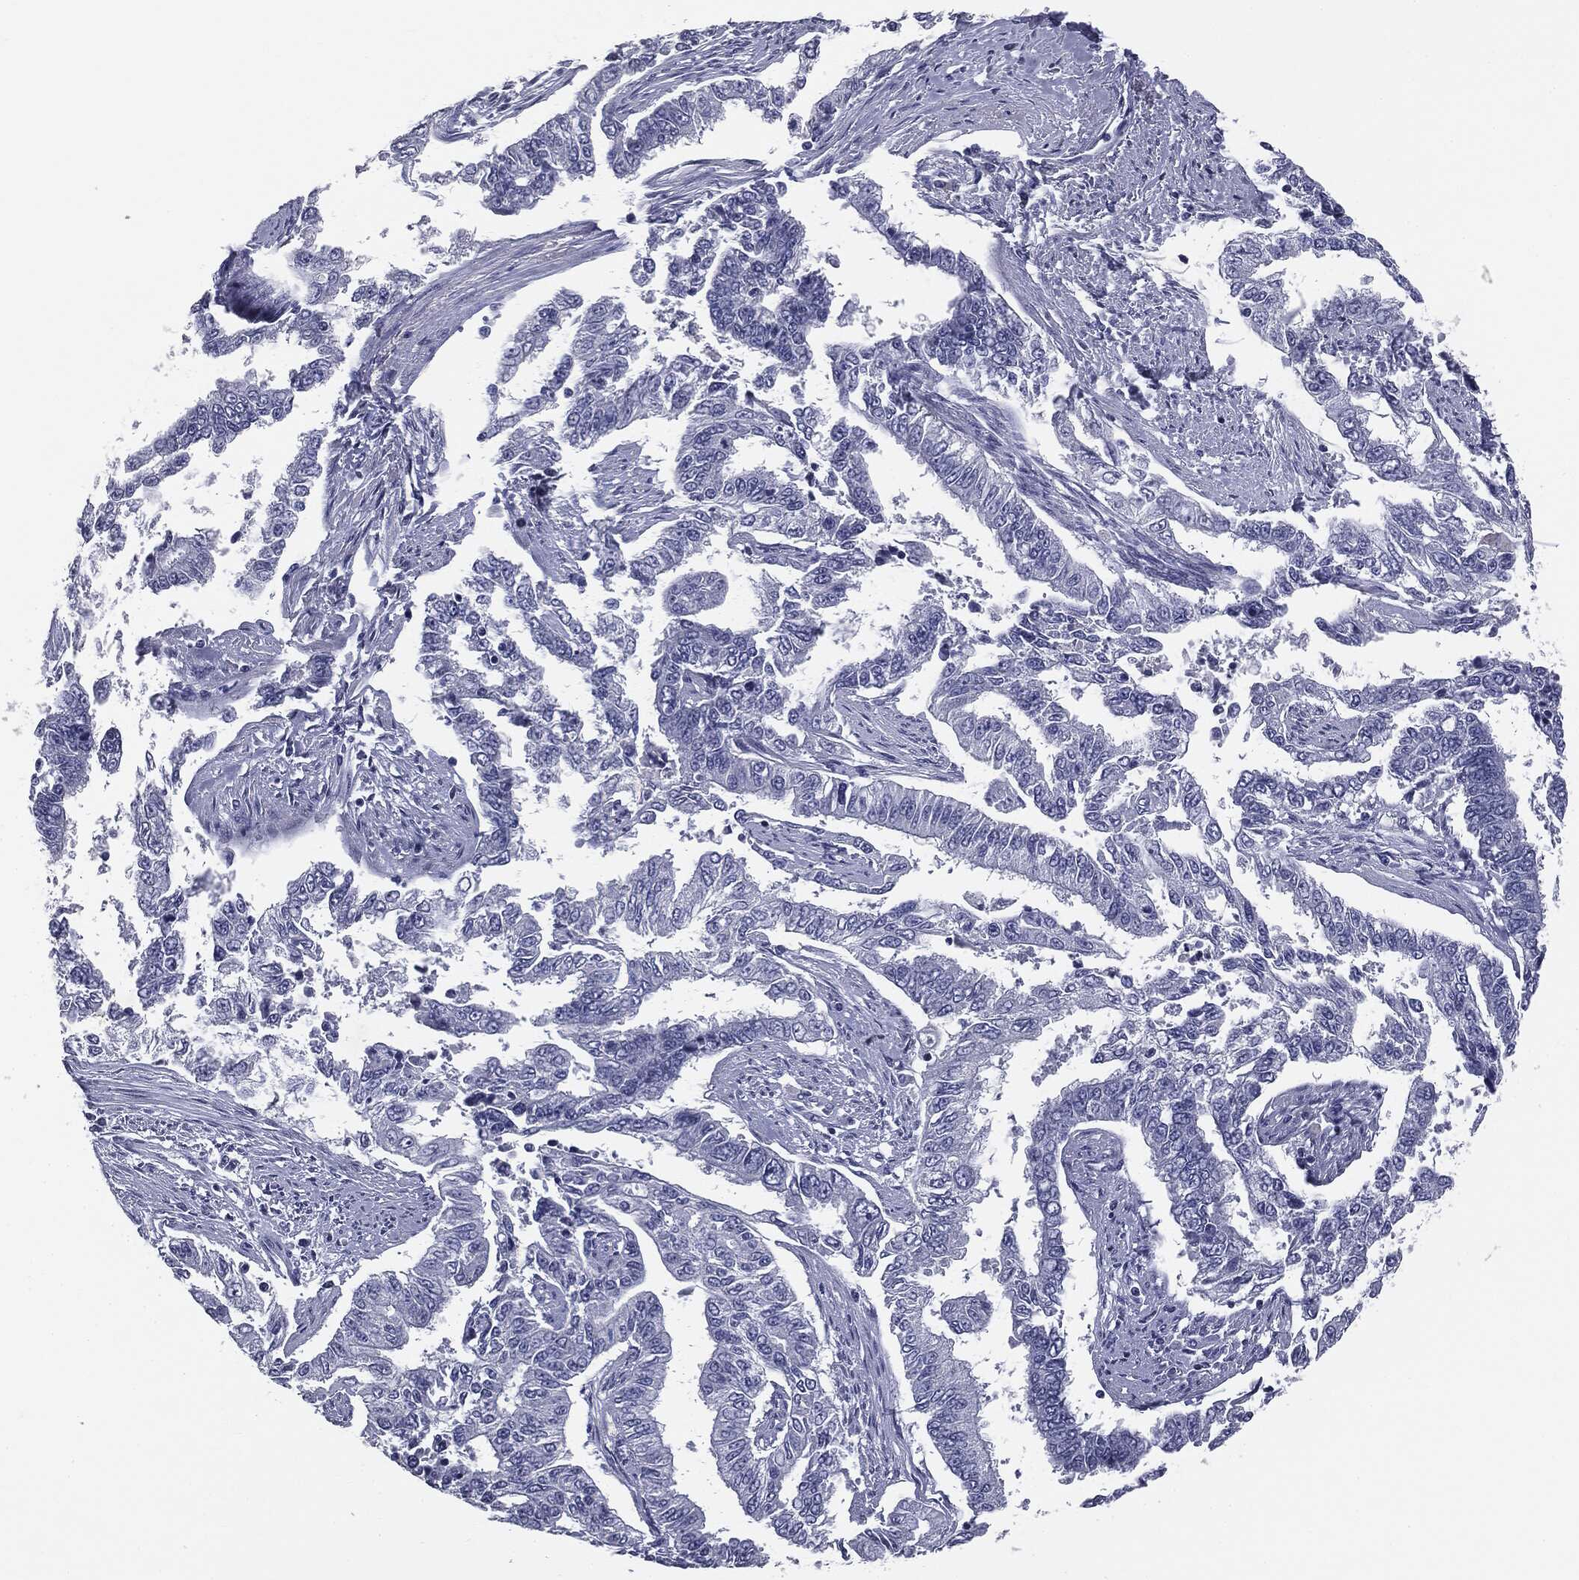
{"staining": {"intensity": "negative", "quantity": "none", "location": "none"}, "tissue": "endometrial cancer", "cell_type": "Tumor cells", "image_type": "cancer", "snomed": [{"axis": "morphology", "description": "Adenocarcinoma, NOS"}, {"axis": "topography", "description": "Uterus"}], "caption": "Immunohistochemistry micrograph of neoplastic tissue: endometrial cancer stained with DAB exhibits no significant protein expression in tumor cells.", "gene": "AFP", "patient": {"sex": "female", "age": 59}}